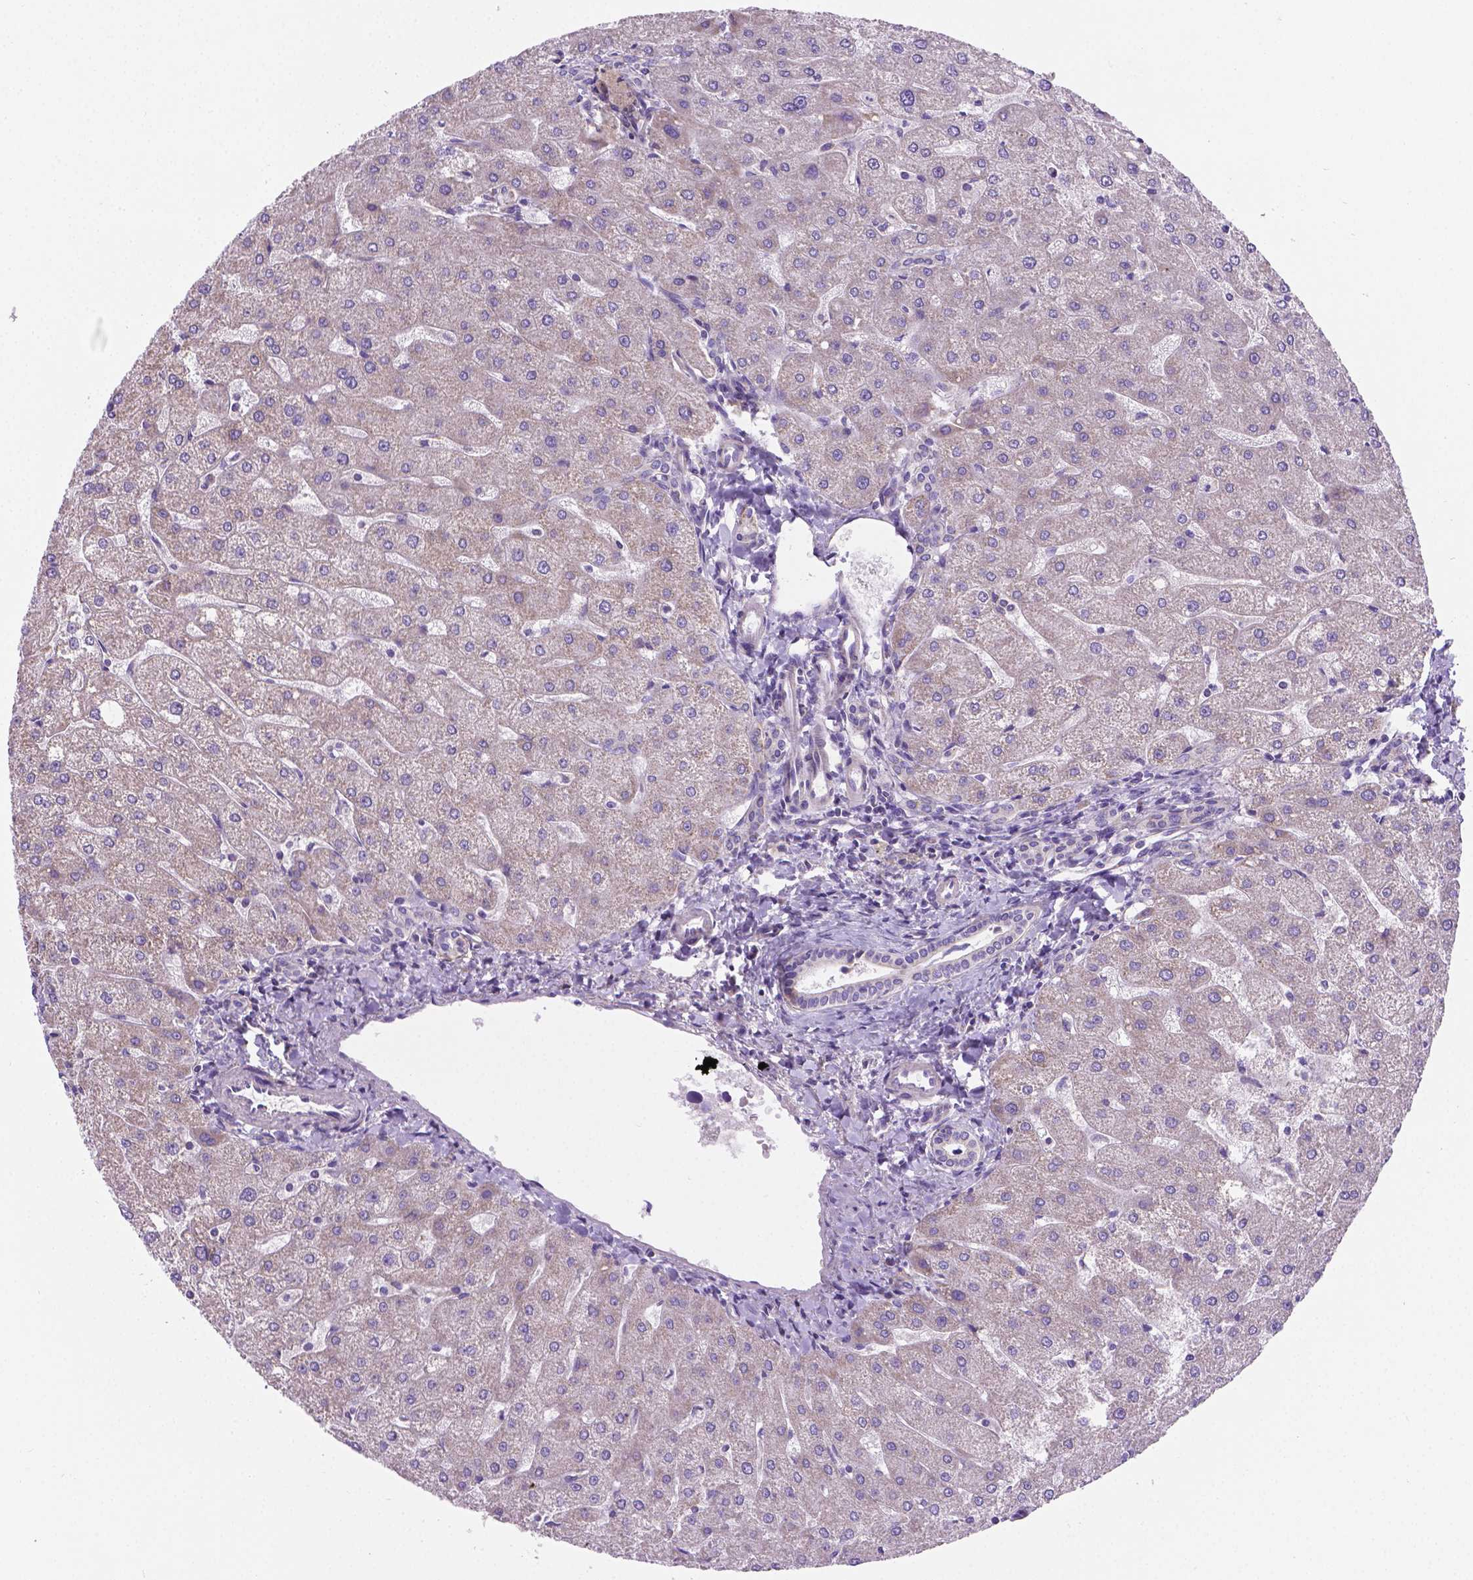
{"staining": {"intensity": "negative", "quantity": "none", "location": "none"}, "tissue": "liver", "cell_type": "Cholangiocytes", "image_type": "normal", "snomed": [{"axis": "morphology", "description": "Normal tissue, NOS"}, {"axis": "topography", "description": "Liver"}], "caption": "Cholangiocytes show no significant protein positivity in normal liver.", "gene": "CSPG5", "patient": {"sex": "male", "age": 67}}